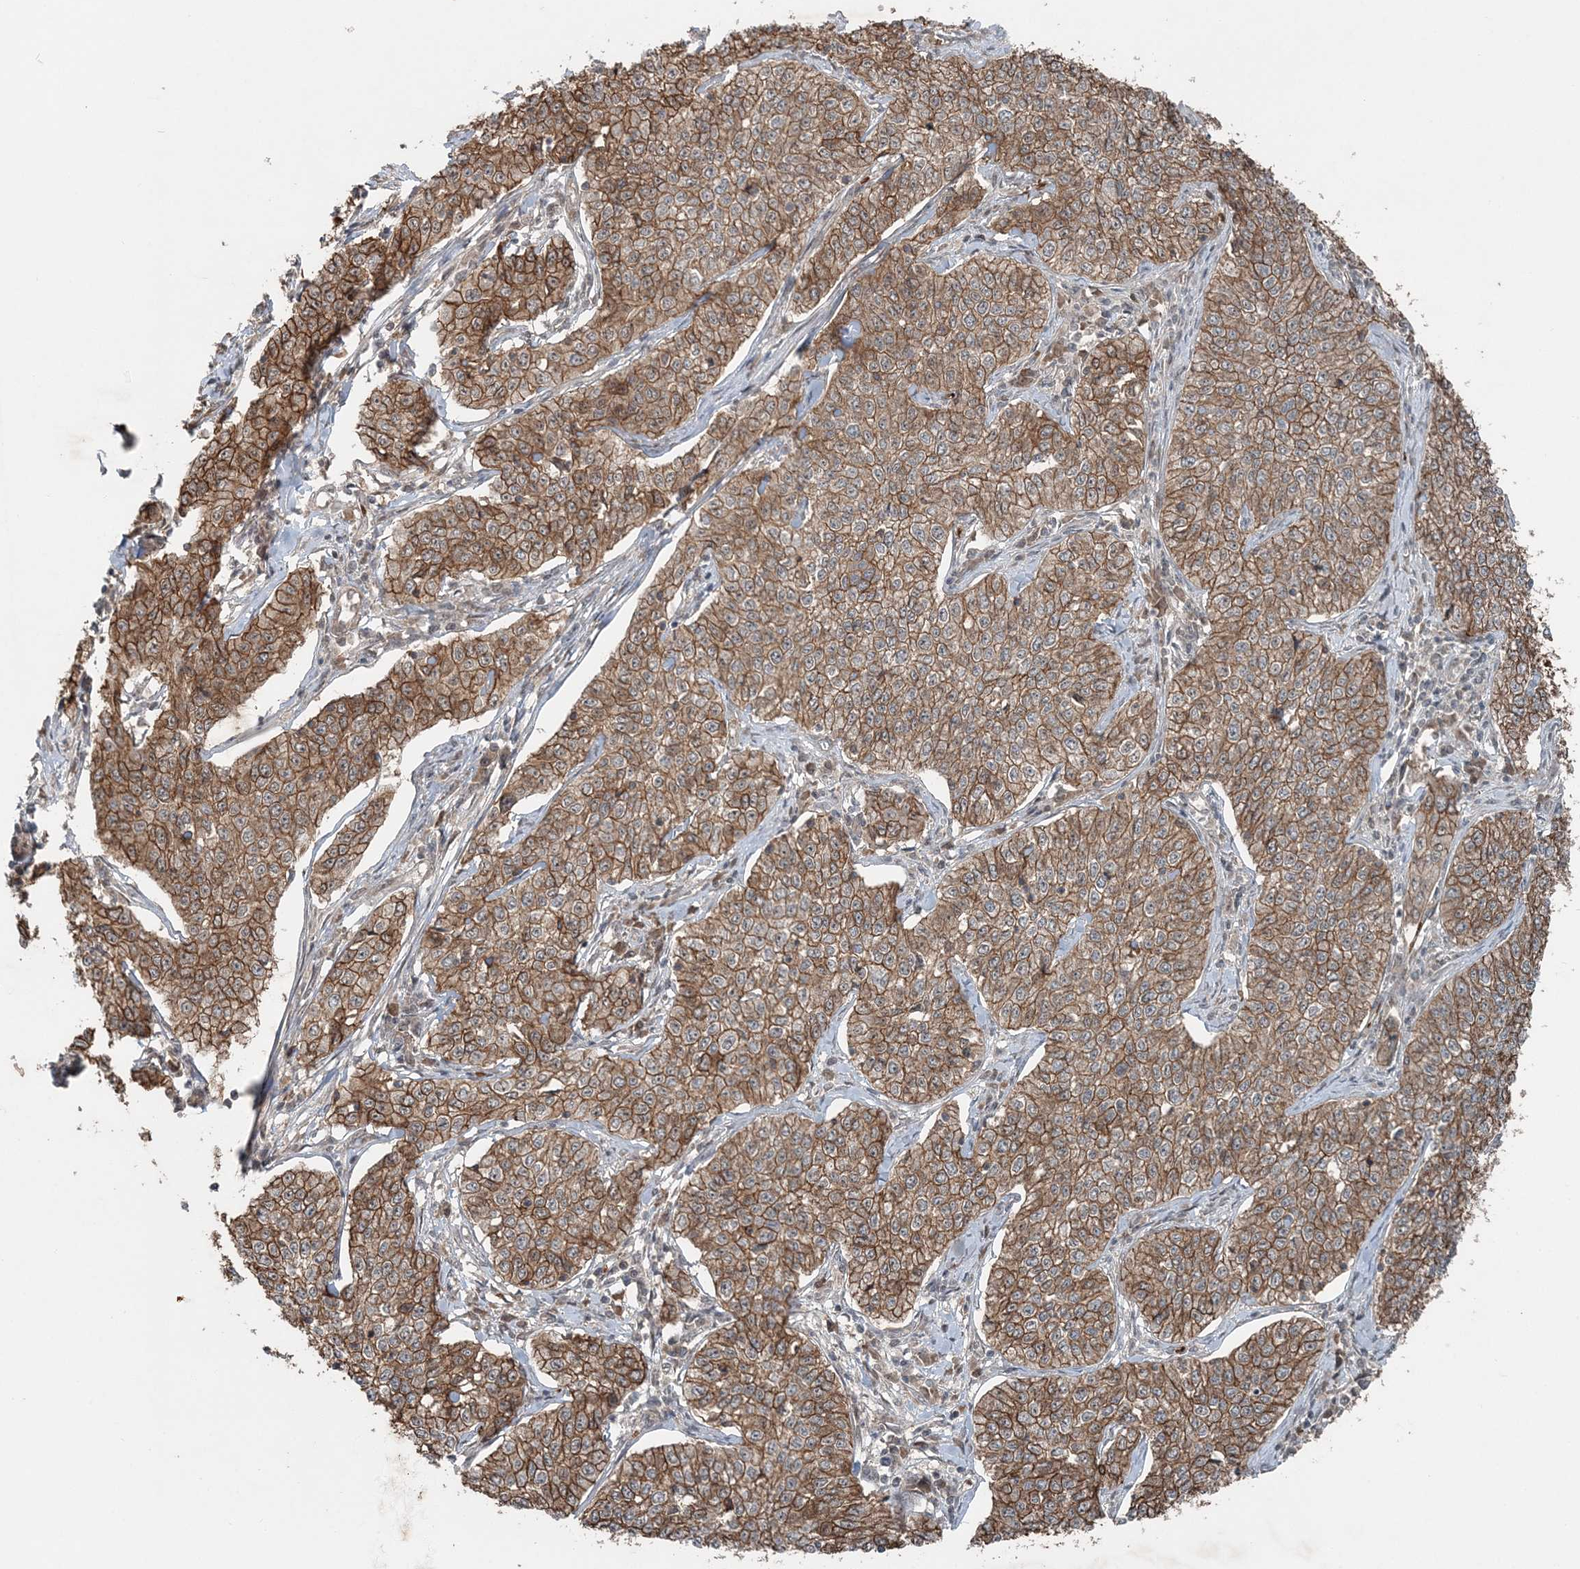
{"staining": {"intensity": "moderate", "quantity": ">75%", "location": "cytoplasmic/membranous"}, "tissue": "cervical cancer", "cell_type": "Tumor cells", "image_type": "cancer", "snomed": [{"axis": "morphology", "description": "Squamous cell carcinoma, NOS"}, {"axis": "topography", "description": "Cervix"}], "caption": "Moderate cytoplasmic/membranous staining is seen in approximately >75% of tumor cells in cervical squamous cell carcinoma. (DAB (3,3'-diaminobenzidine) IHC with brightfield microscopy, high magnification).", "gene": "FBXL17", "patient": {"sex": "female", "age": 35}}